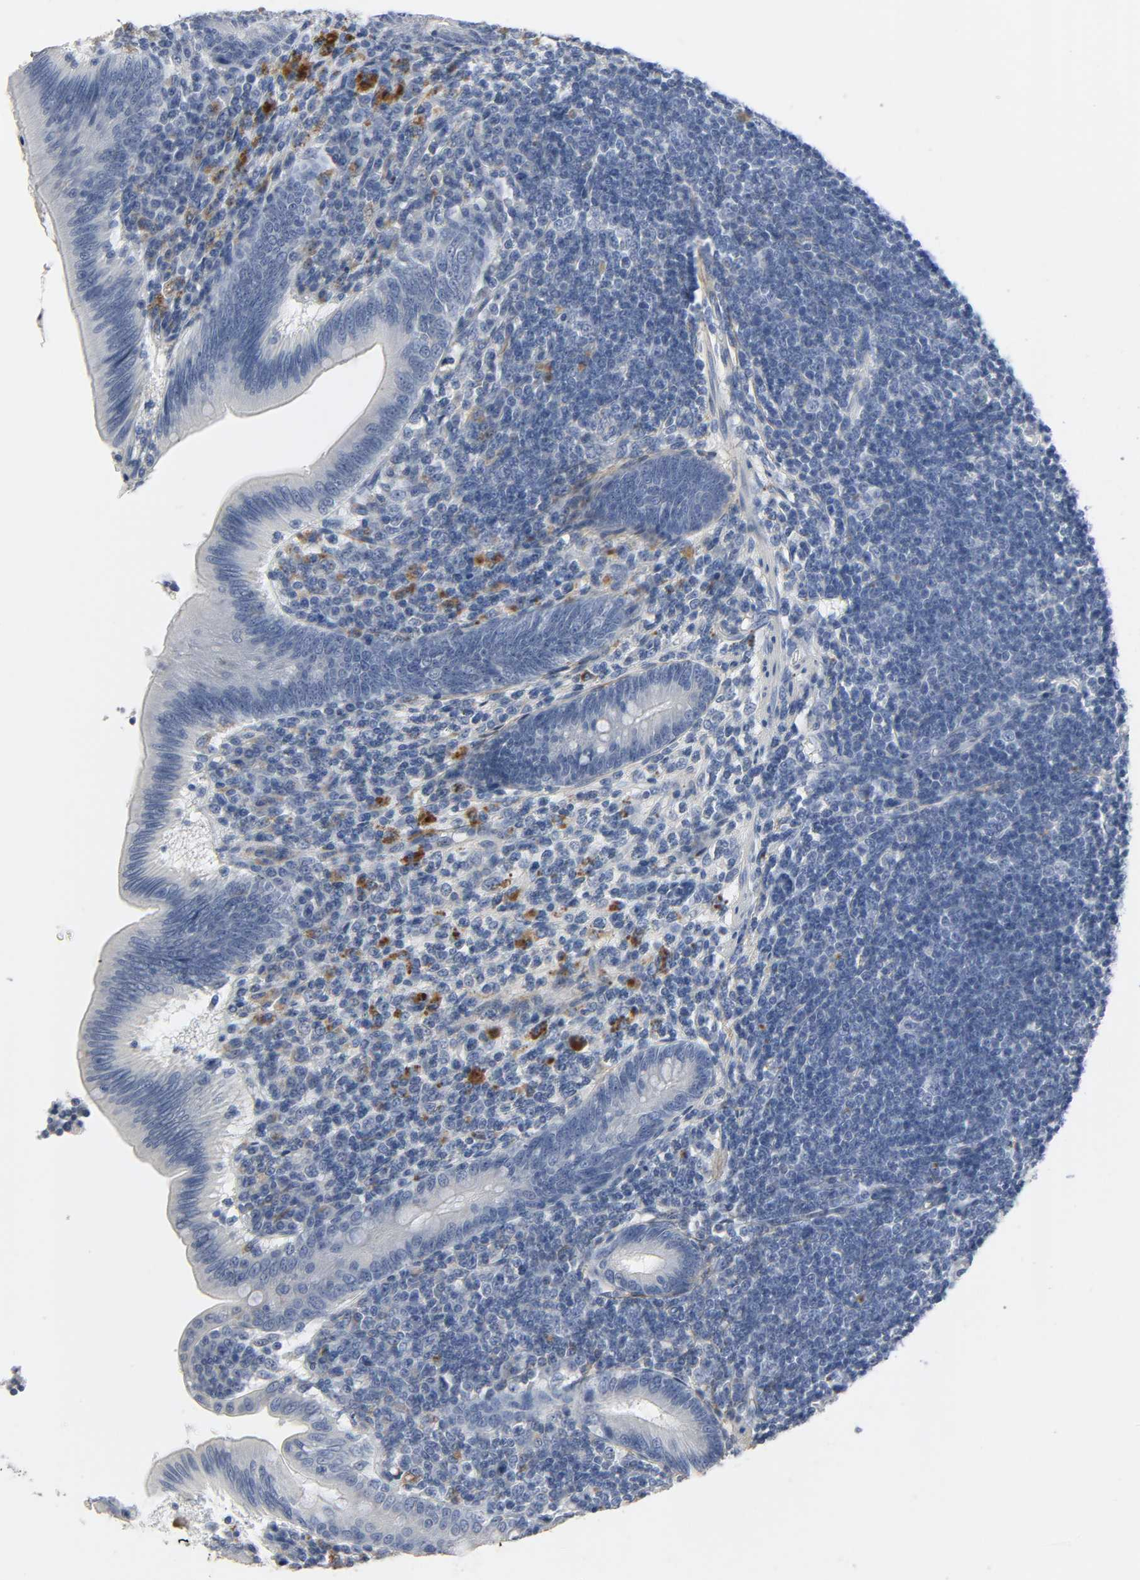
{"staining": {"intensity": "negative", "quantity": "none", "location": "none"}, "tissue": "appendix", "cell_type": "Glandular cells", "image_type": "normal", "snomed": [{"axis": "morphology", "description": "Normal tissue, NOS"}, {"axis": "morphology", "description": "Inflammation, NOS"}, {"axis": "topography", "description": "Appendix"}], "caption": "Glandular cells are negative for brown protein staining in unremarkable appendix. (Brightfield microscopy of DAB (3,3'-diaminobenzidine) immunohistochemistry (IHC) at high magnification).", "gene": "FBLN5", "patient": {"sex": "male", "age": 46}}